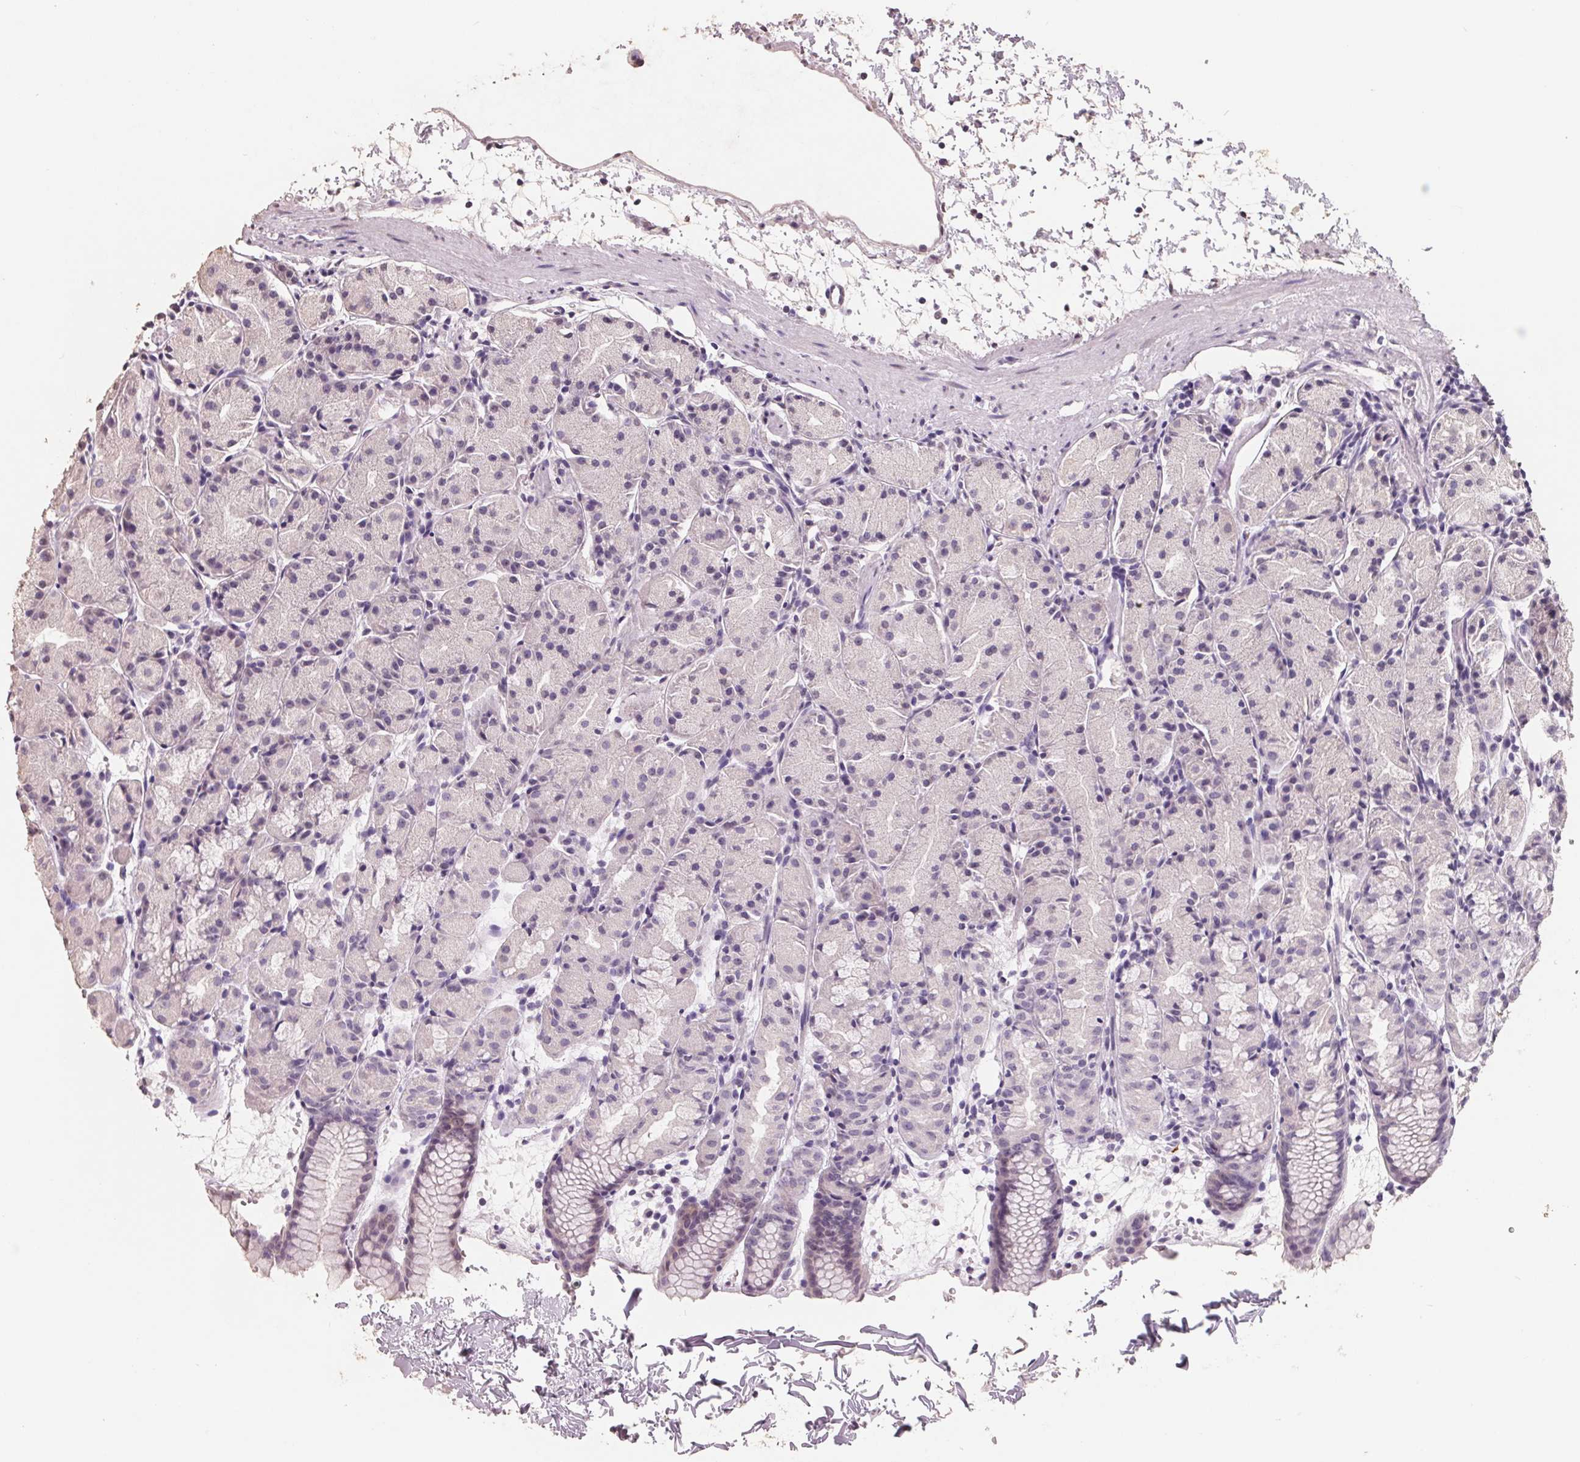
{"staining": {"intensity": "negative", "quantity": "none", "location": "none"}, "tissue": "stomach", "cell_type": "Glandular cells", "image_type": "normal", "snomed": [{"axis": "morphology", "description": "Normal tissue, NOS"}, {"axis": "topography", "description": "Stomach, upper"}], "caption": "Glandular cells show no significant positivity in benign stomach.", "gene": "FTCD", "patient": {"sex": "male", "age": 47}}